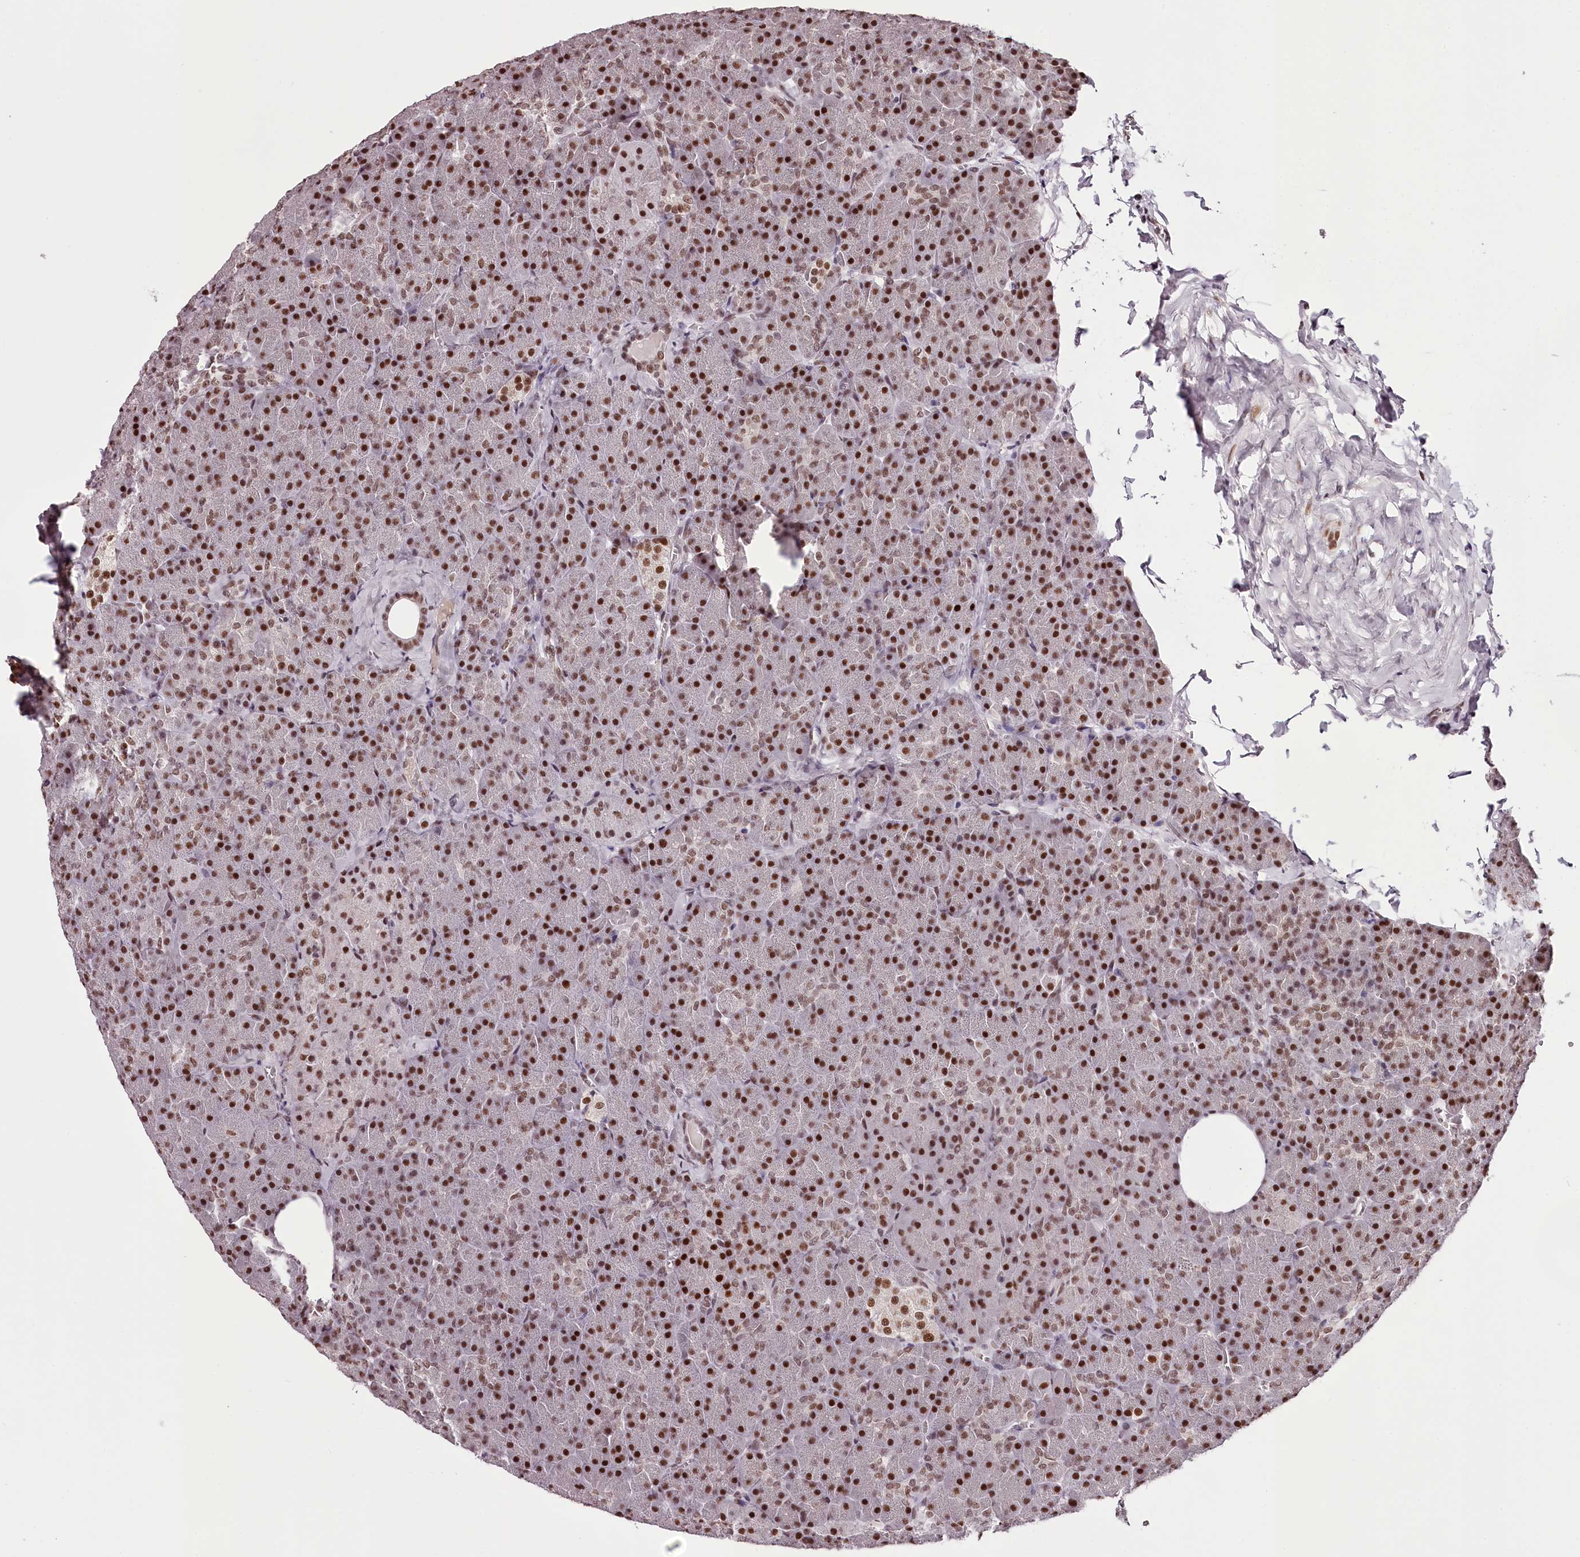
{"staining": {"intensity": "strong", "quantity": ">75%", "location": "nuclear"}, "tissue": "pancreas", "cell_type": "Exocrine glandular cells", "image_type": "normal", "snomed": [{"axis": "morphology", "description": "Normal tissue, NOS"}, {"axis": "morphology", "description": "Carcinoid, malignant, NOS"}, {"axis": "topography", "description": "Pancreas"}], "caption": "Strong nuclear protein expression is appreciated in about >75% of exocrine glandular cells in pancreas. The staining was performed using DAB (3,3'-diaminobenzidine), with brown indicating positive protein expression. Nuclei are stained blue with hematoxylin.", "gene": "TTC33", "patient": {"sex": "female", "age": 35}}